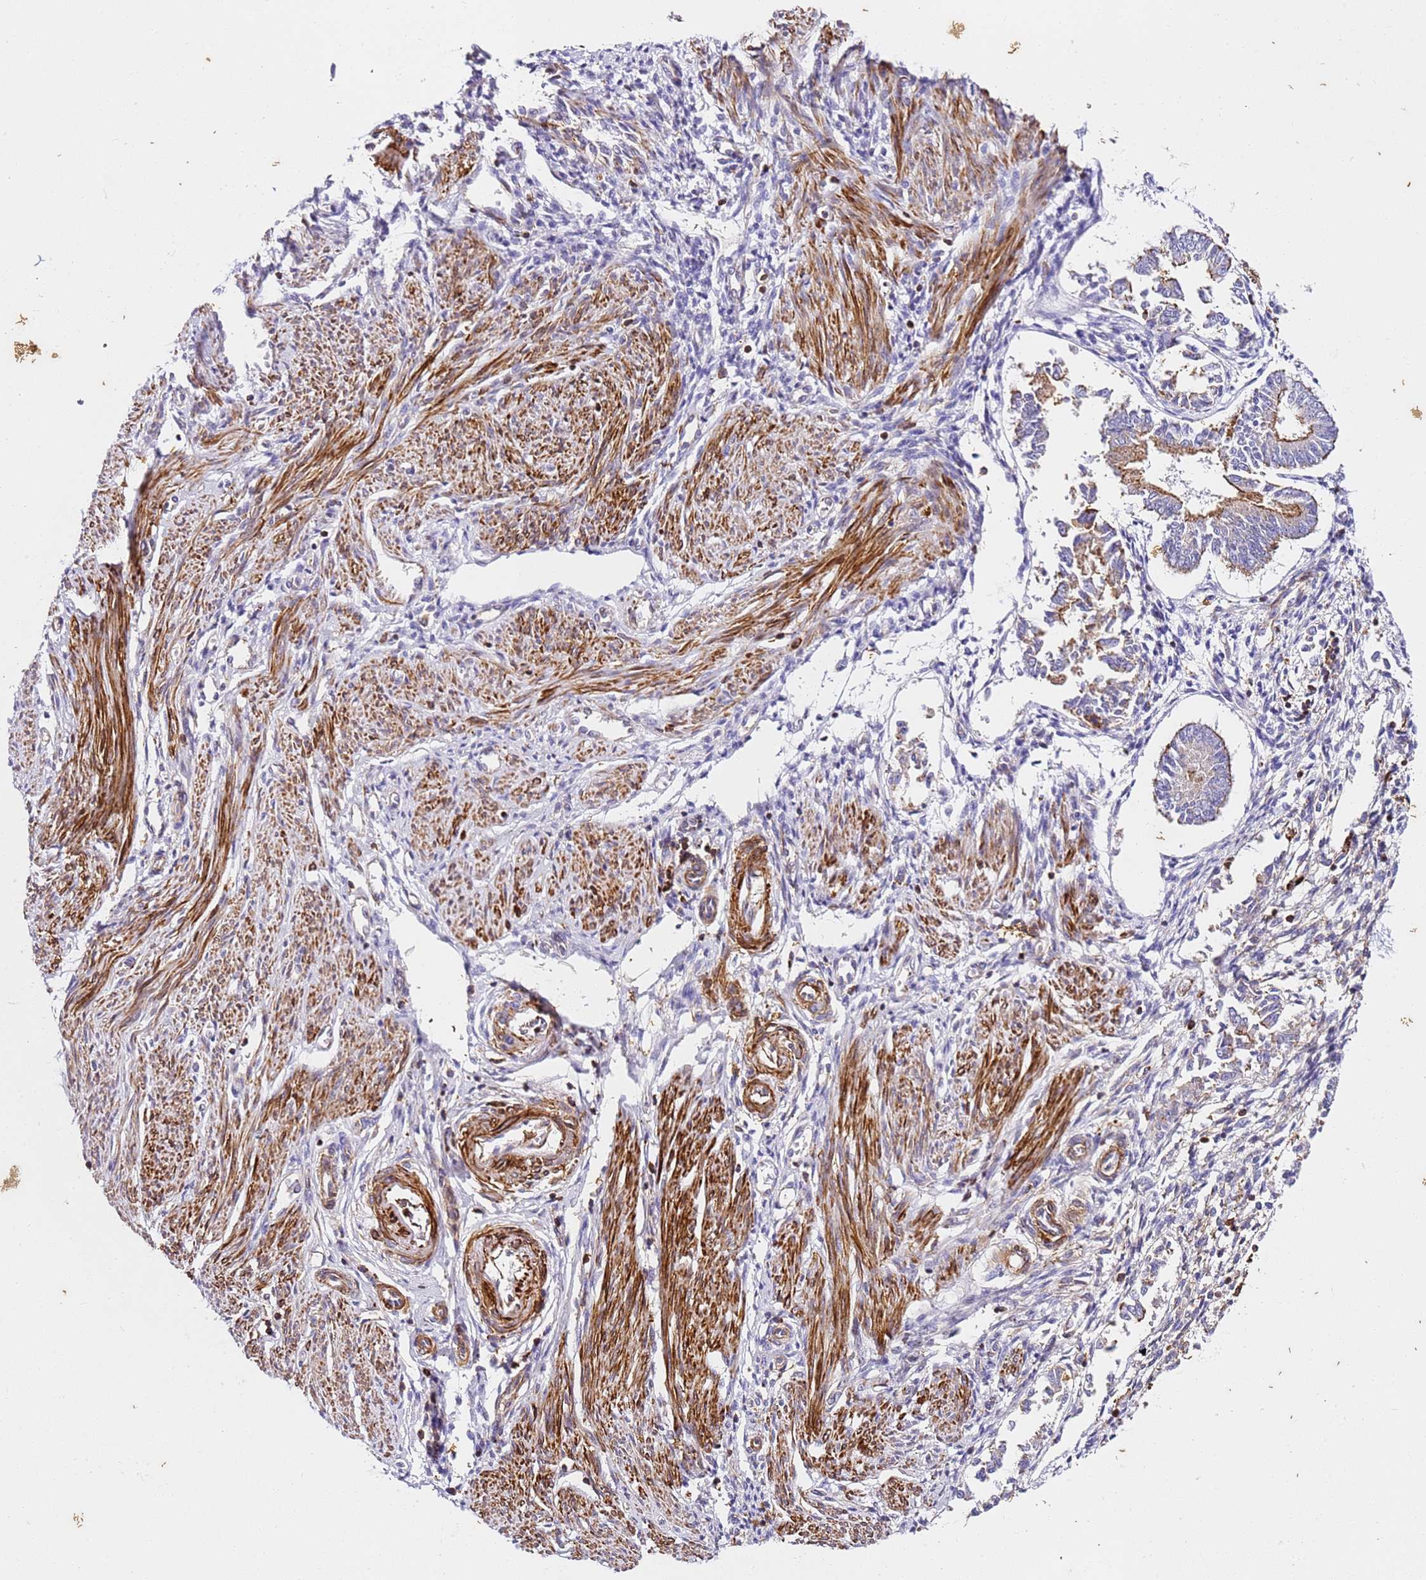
{"staining": {"intensity": "negative", "quantity": "none", "location": "none"}, "tissue": "endometrium", "cell_type": "Cells in endometrial stroma", "image_type": "normal", "snomed": [{"axis": "morphology", "description": "Normal tissue, NOS"}, {"axis": "topography", "description": "Uterus"}, {"axis": "topography", "description": "Endometrium"}], "caption": "Immunohistochemistry (IHC) of unremarkable human endometrium shows no positivity in cells in endometrial stroma.", "gene": "ZNF671", "patient": {"sex": "female", "age": 48}}